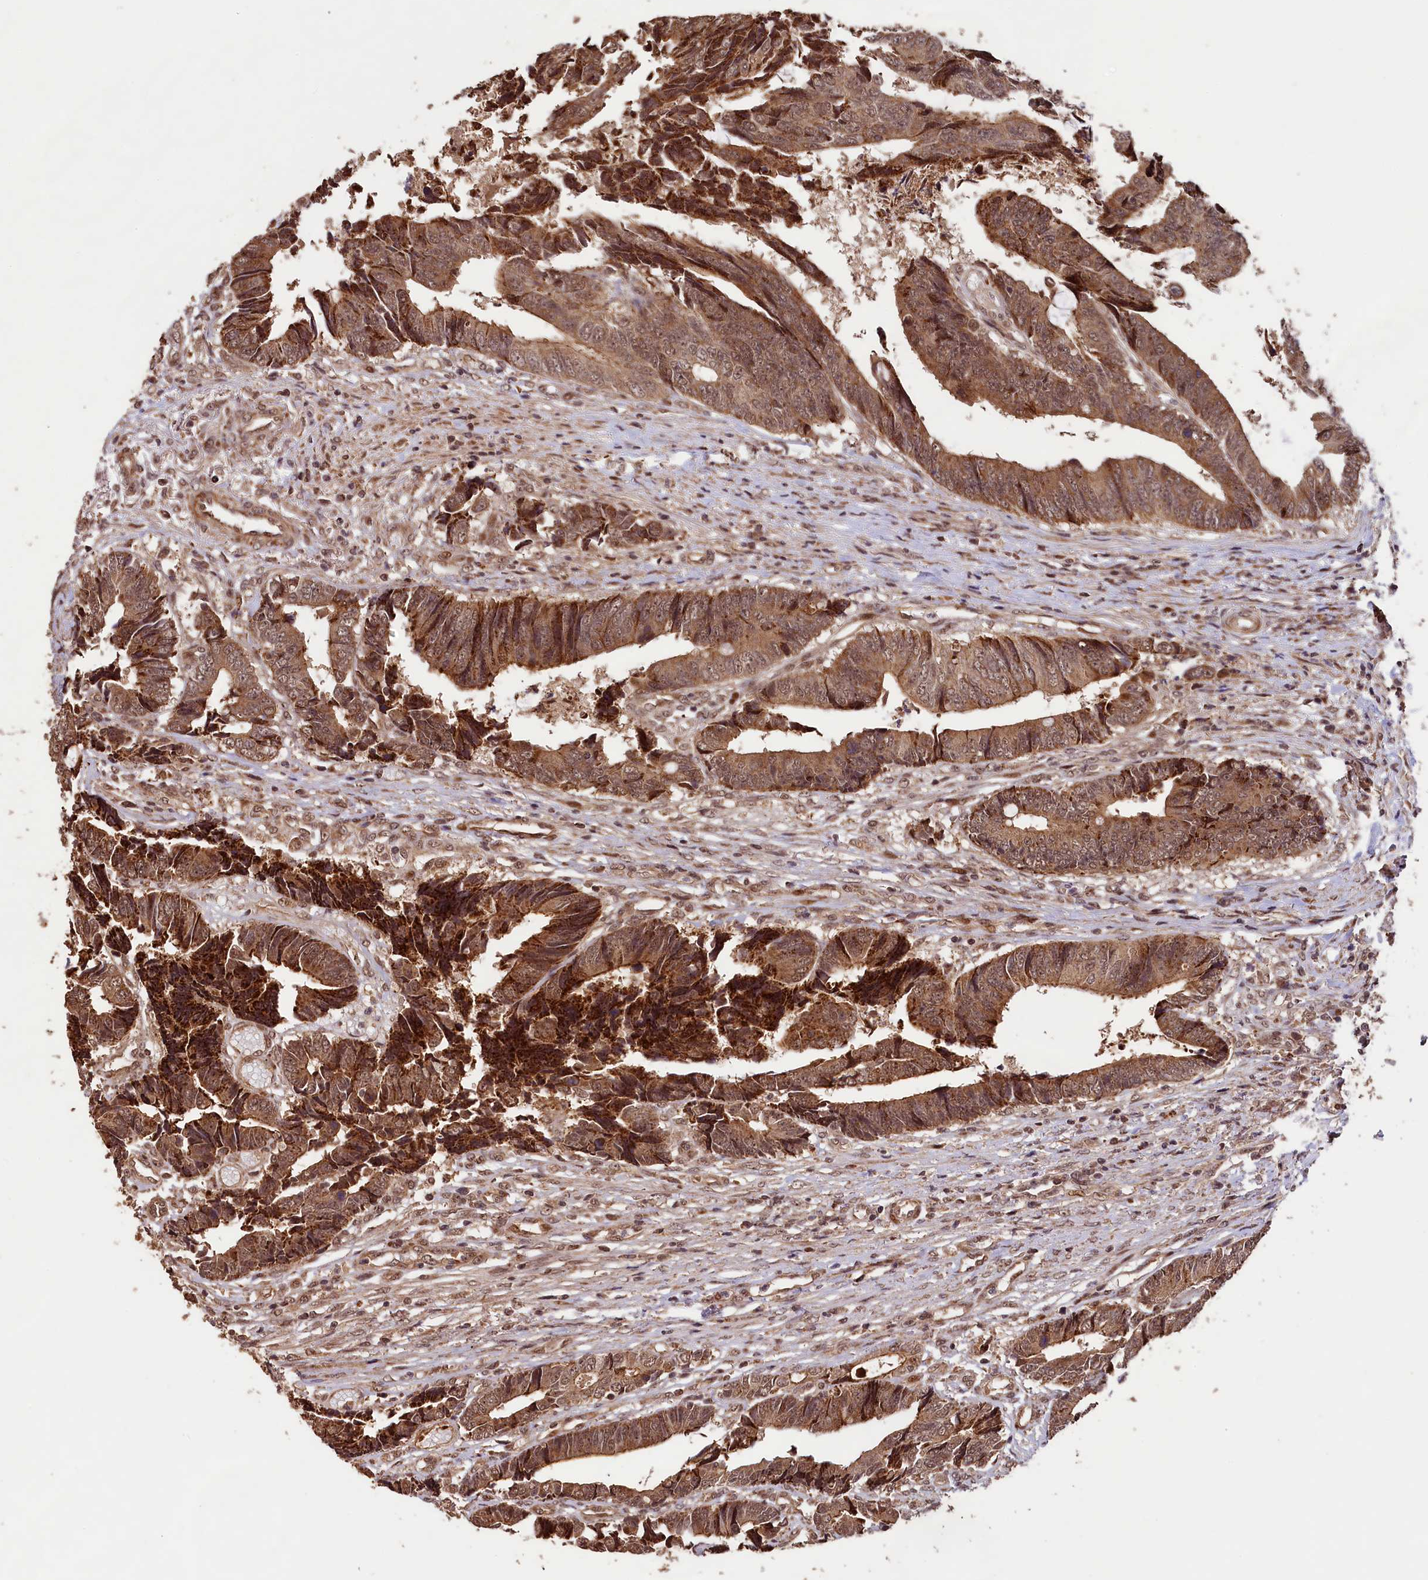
{"staining": {"intensity": "moderate", "quantity": ">75%", "location": "cytoplasmic/membranous,nuclear"}, "tissue": "colorectal cancer", "cell_type": "Tumor cells", "image_type": "cancer", "snomed": [{"axis": "morphology", "description": "Adenocarcinoma, NOS"}, {"axis": "topography", "description": "Rectum"}], "caption": "The histopathology image demonstrates a brown stain indicating the presence of a protein in the cytoplasmic/membranous and nuclear of tumor cells in colorectal cancer.", "gene": "SHPRH", "patient": {"sex": "male", "age": 84}}